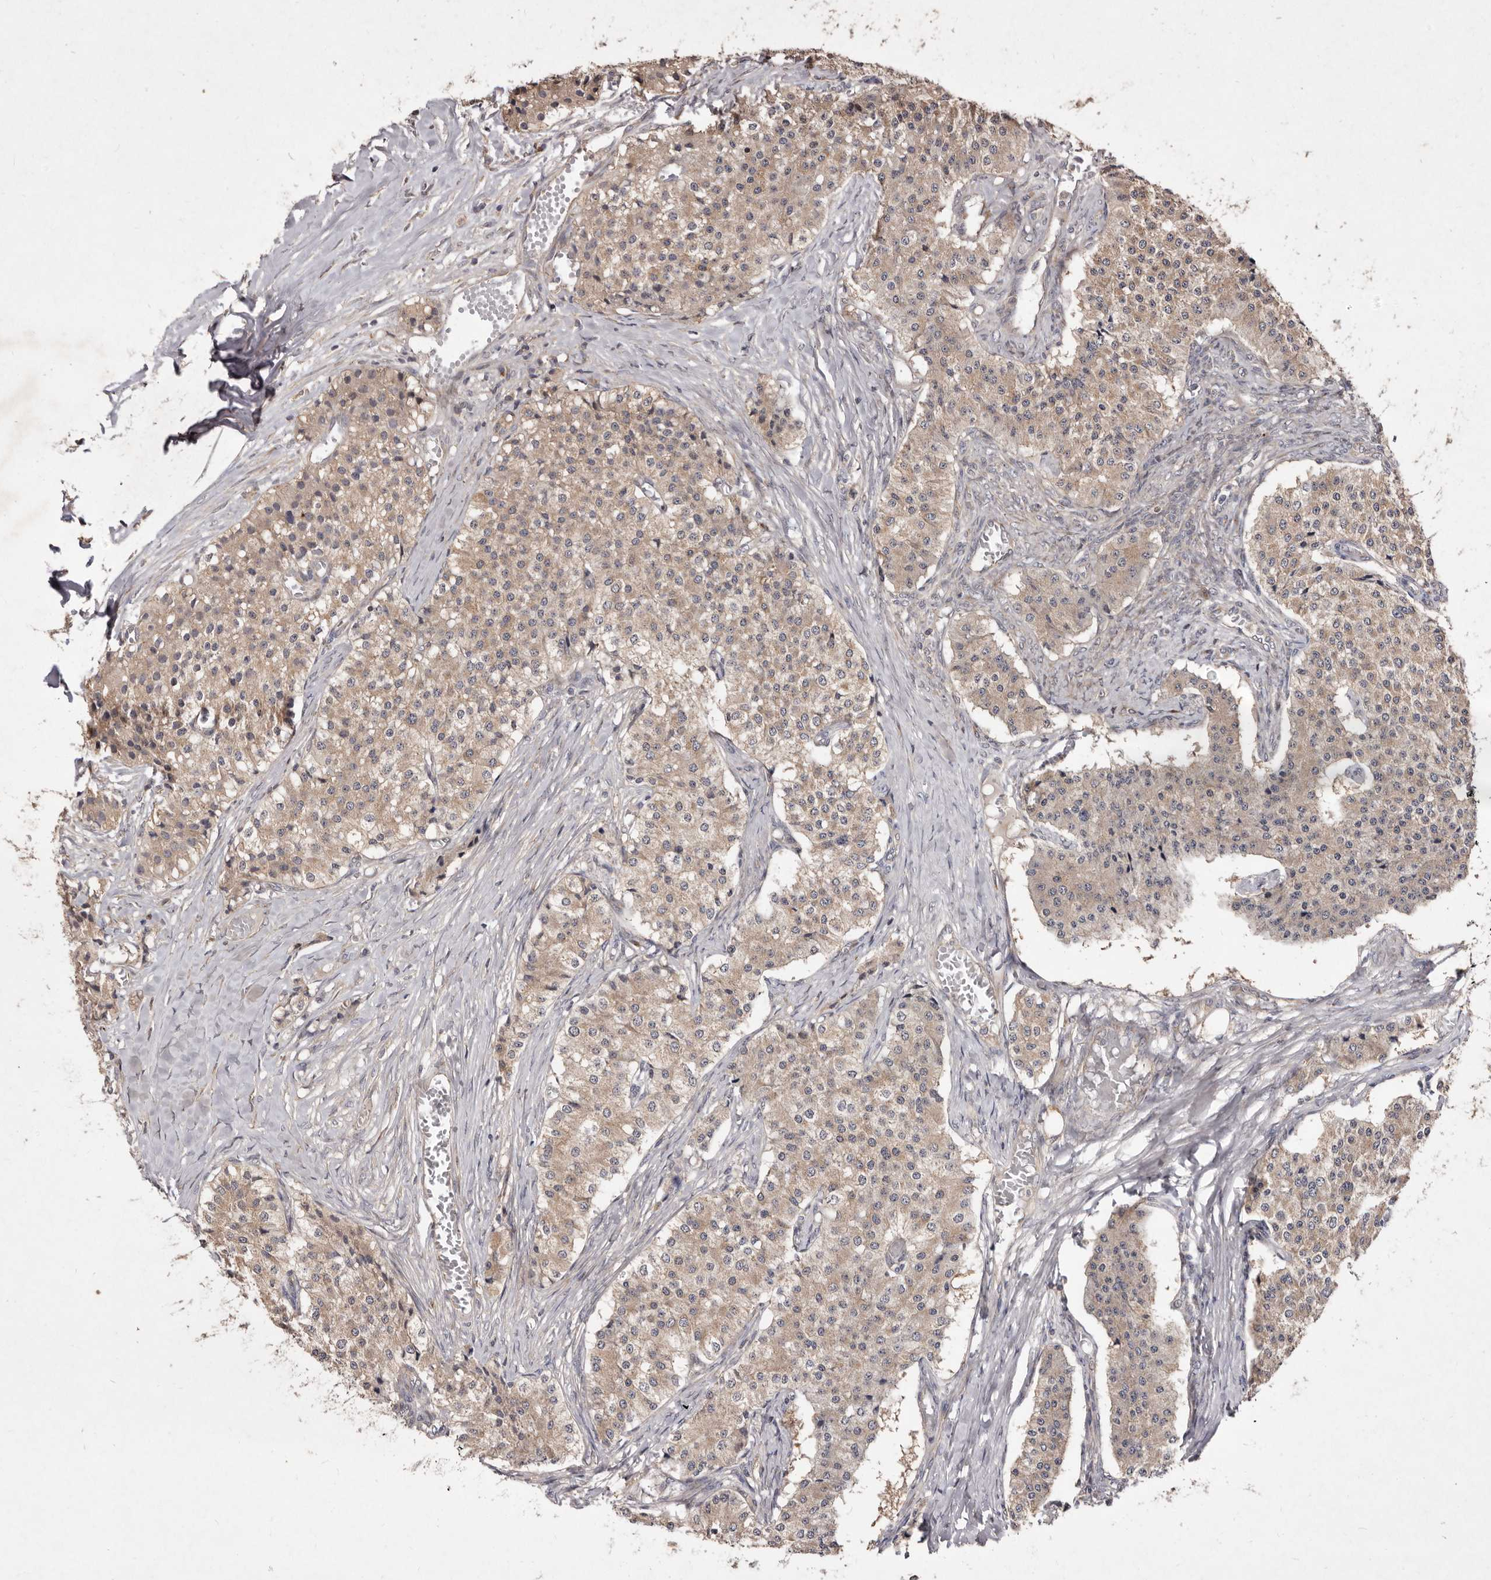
{"staining": {"intensity": "weak", "quantity": ">75%", "location": "cytoplasmic/membranous"}, "tissue": "carcinoid", "cell_type": "Tumor cells", "image_type": "cancer", "snomed": [{"axis": "morphology", "description": "Carcinoid, malignant, NOS"}, {"axis": "topography", "description": "Colon"}], "caption": "Carcinoid (malignant) stained with a brown dye exhibits weak cytoplasmic/membranous positive staining in about >75% of tumor cells.", "gene": "FLAD1", "patient": {"sex": "female", "age": 52}}